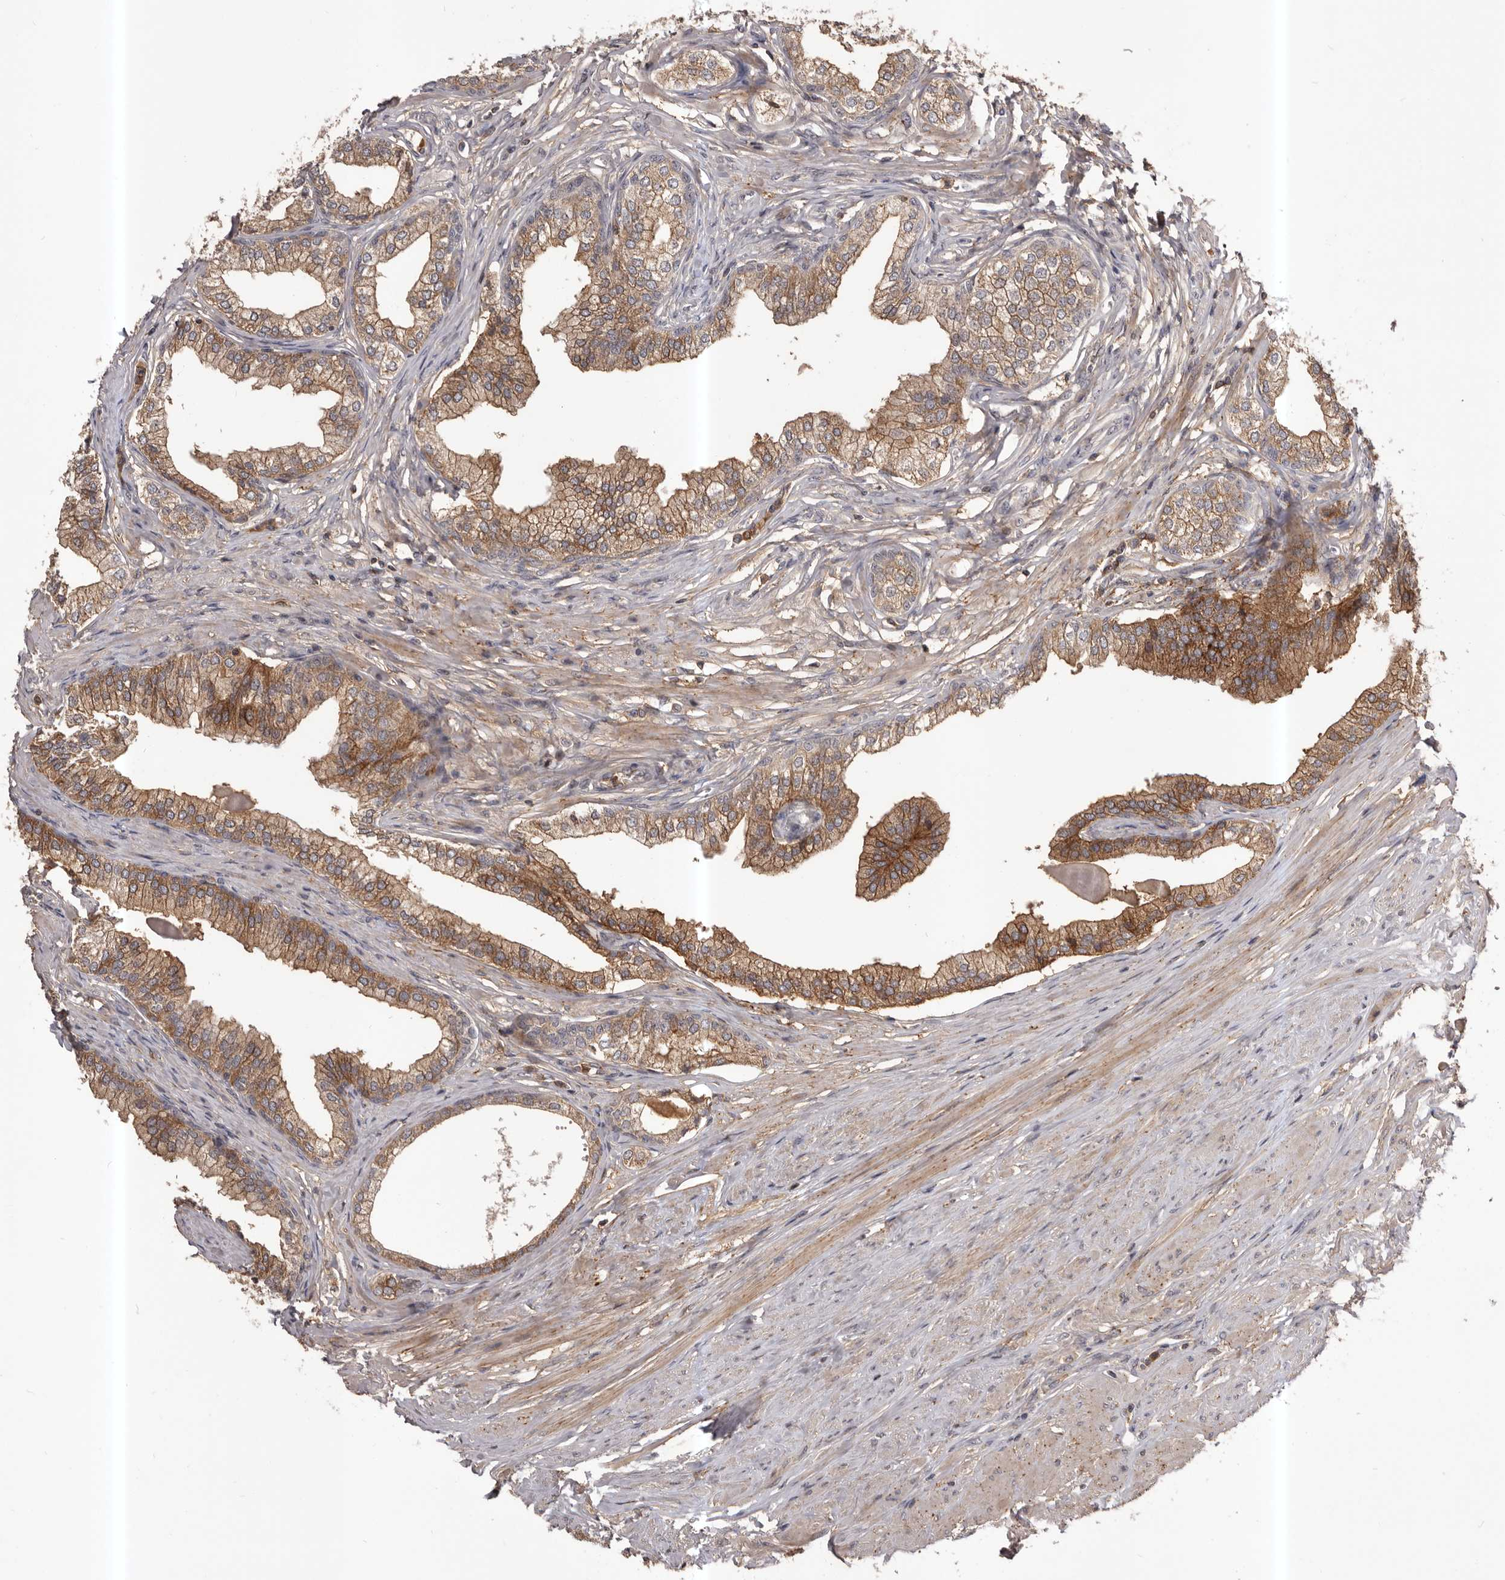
{"staining": {"intensity": "strong", "quantity": ">75%", "location": "cytoplasmic/membranous"}, "tissue": "prostate", "cell_type": "Glandular cells", "image_type": "normal", "snomed": [{"axis": "morphology", "description": "Normal tissue, NOS"}, {"axis": "morphology", "description": "Urothelial carcinoma, Low grade"}, {"axis": "topography", "description": "Urinary bladder"}, {"axis": "topography", "description": "Prostate"}], "caption": "A brown stain labels strong cytoplasmic/membranous positivity of a protein in glandular cells of unremarkable prostate.", "gene": "GLIPR2", "patient": {"sex": "male", "age": 60}}